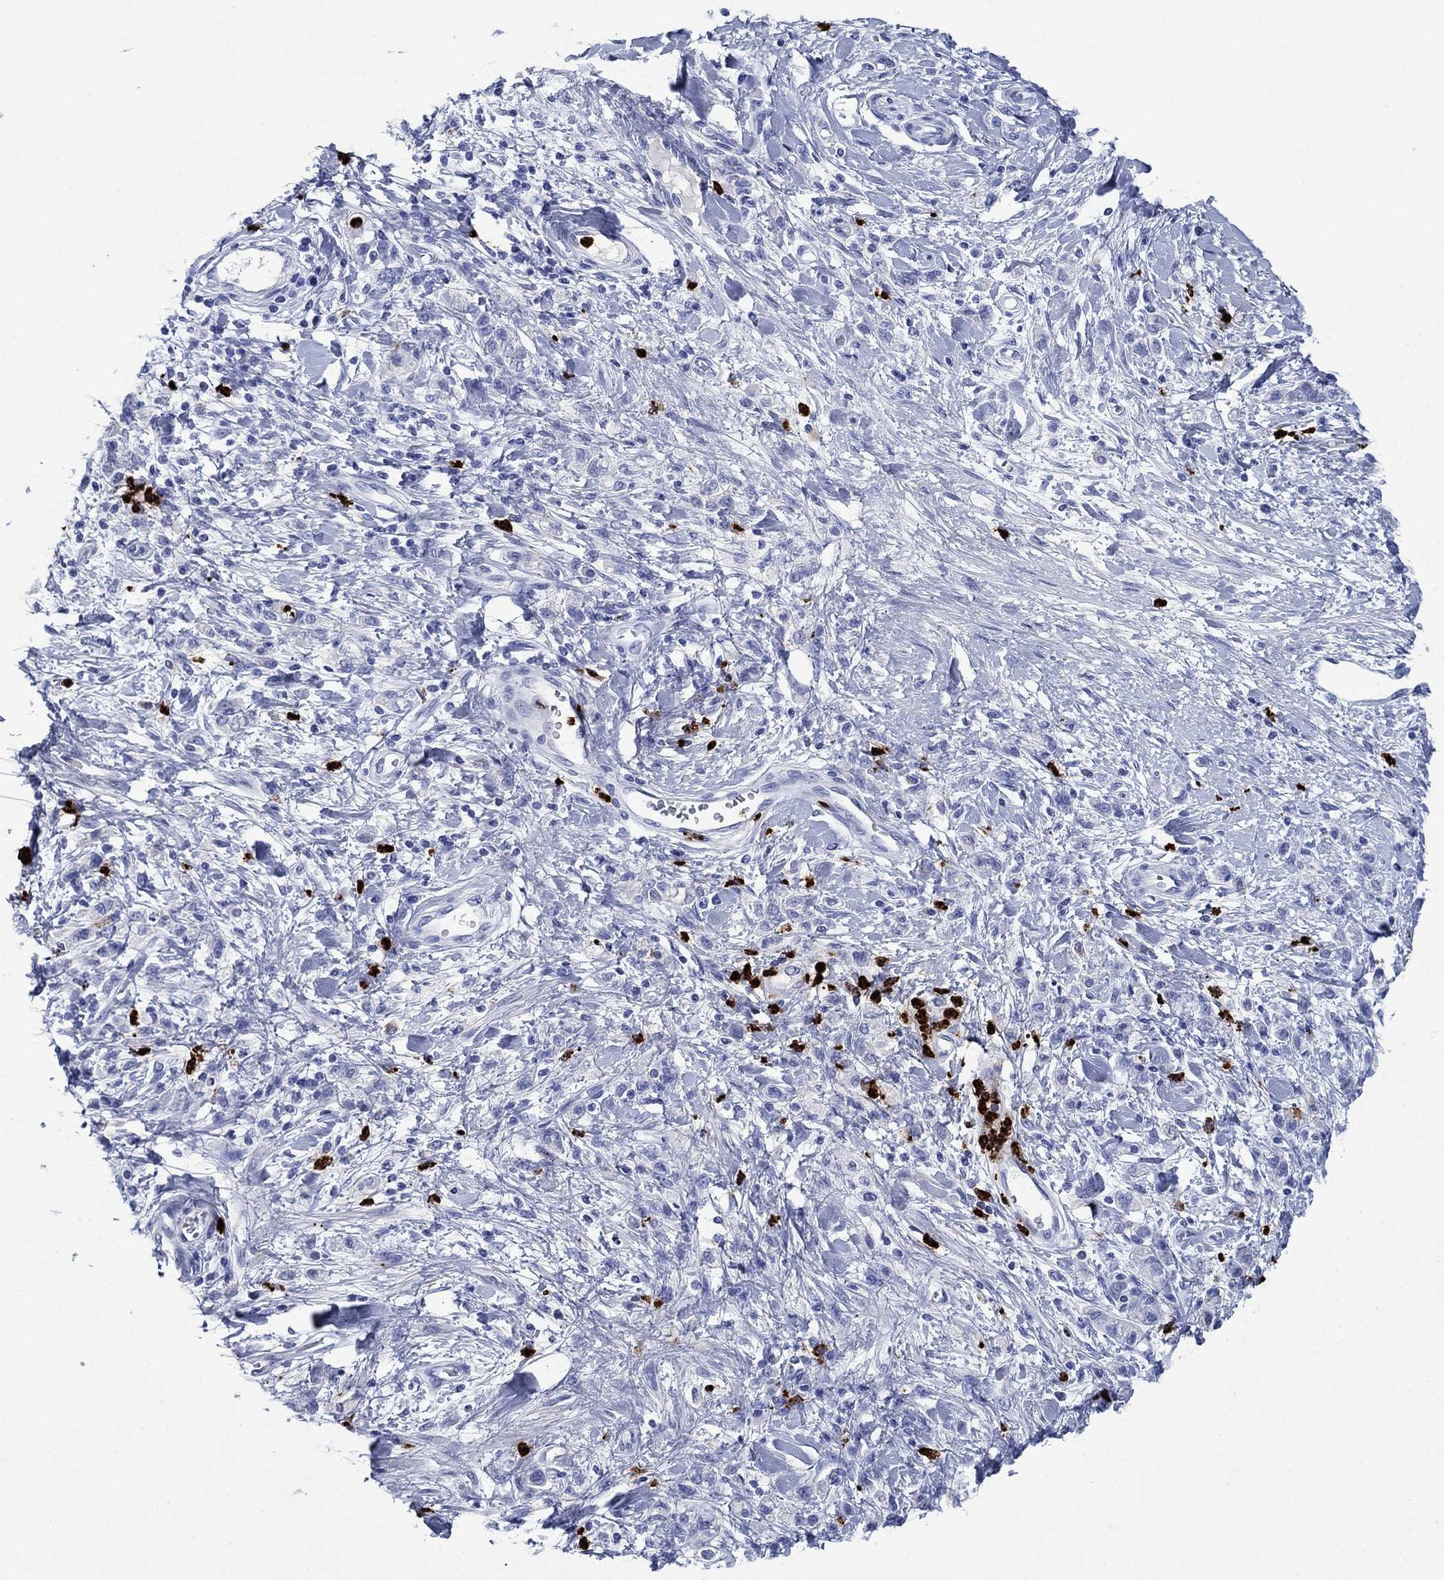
{"staining": {"intensity": "negative", "quantity": "none", "location": "none"}, "tissue": "stomach cancer", "cell_type": "Tumor cells", "image_type": "cancer", "snomed": [{"axis": "morphology", "description": "Adenocarcinoma, NOS"}, {"axis": "topography", "description": "Stomach"}], "caption": "Protein analysis of stomach adenocarcinoma shows no significant expression in tumor cells.", "gene": "AZU1", "patient": {"sex": "male", "age": 77}}